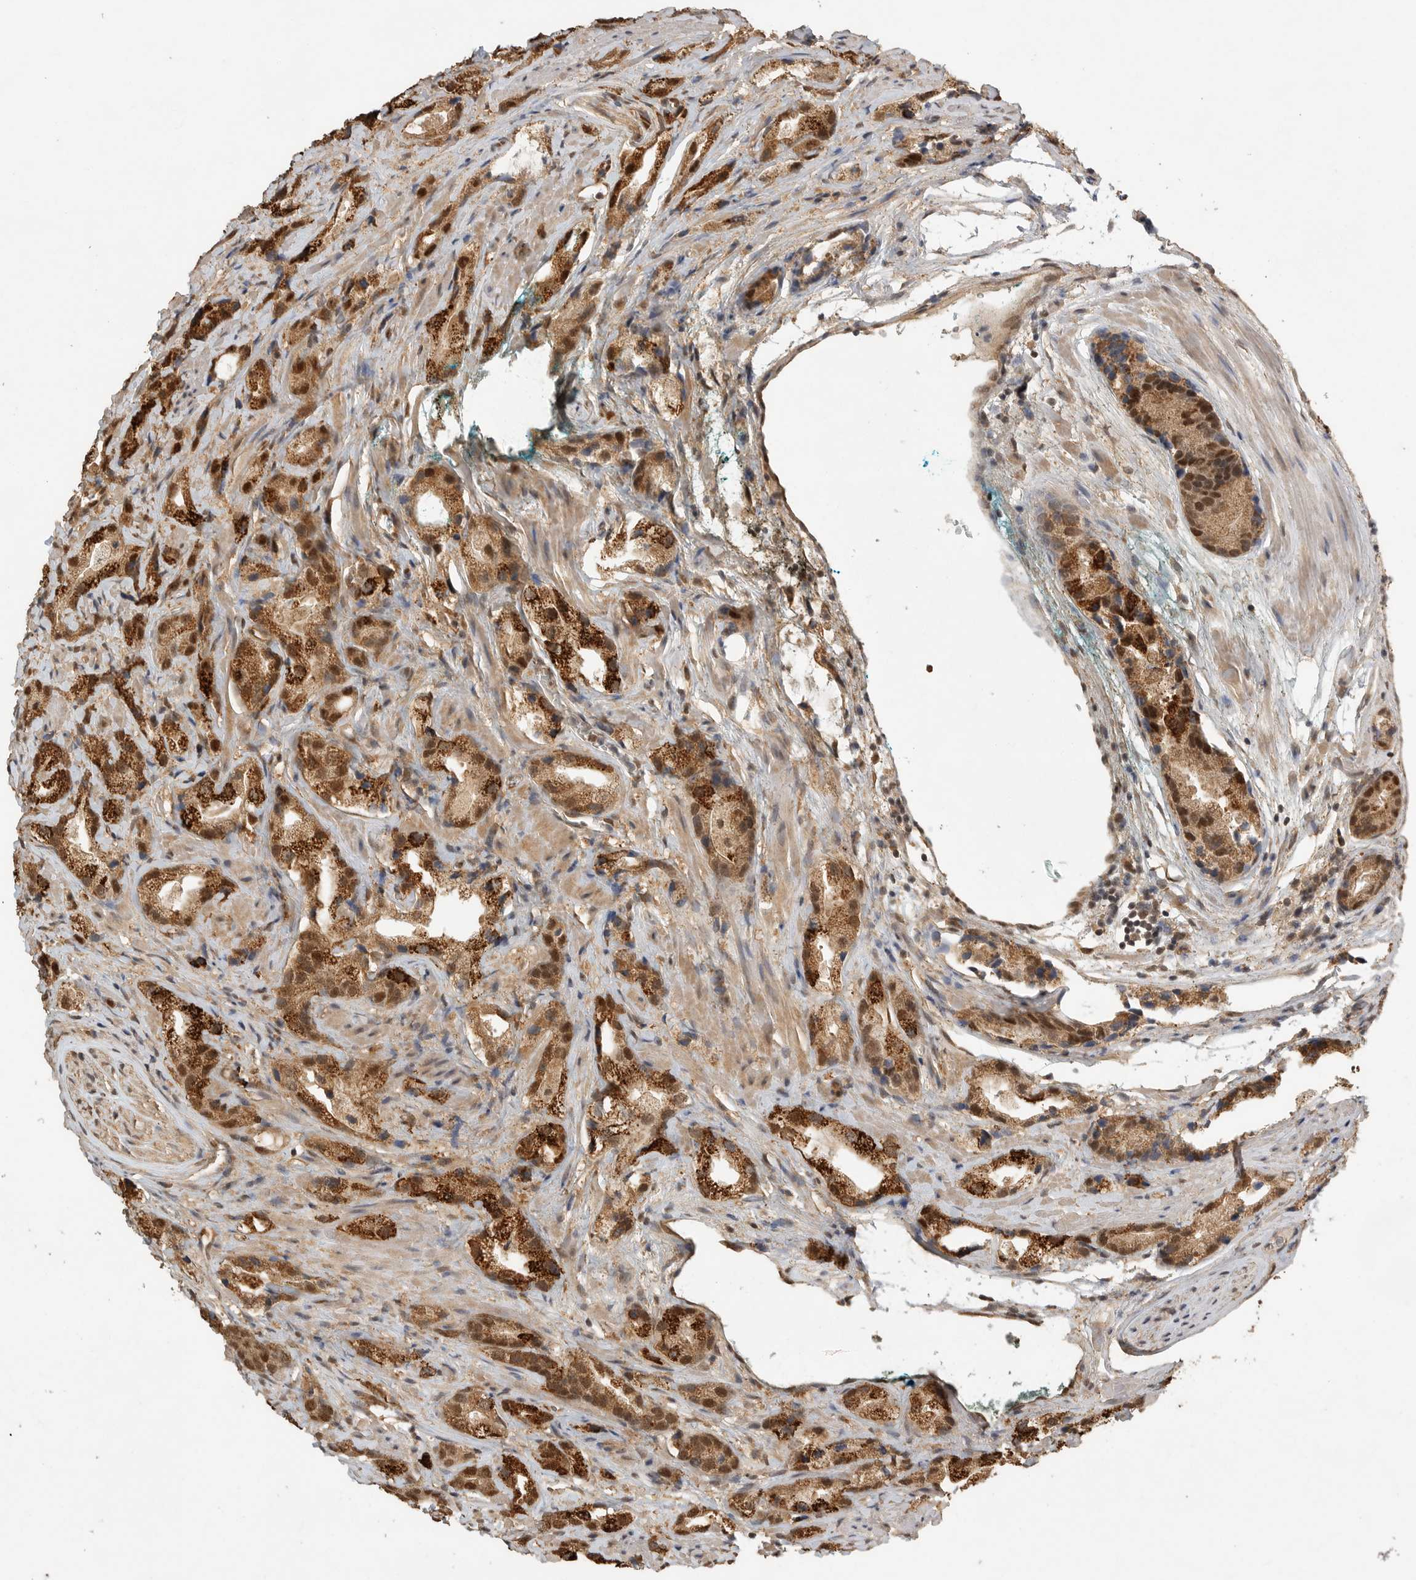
{"staining": {"intensity": "strong", "quantity": ">75%", "location": "cytoplasmic/membranous,nuclear"}, "tissue": "prostate cancer", "cell_type": "Tumor cells", "image_type": "cancer", "snomed": [{"axis": "morphology", "description": "Adenocarcinoma, High grade"}, {"axis": "topography", "description": "Prostate"}], "caption": "An immunohistochemistry micrograph of tumor tissue is shown. Protein staining in brown labels strong cytoplasmic/membranous and nuclear positivity in prostate cancer (adenocarcinoma (high-grade)) within tumor cells. (DAB = brown stain, brightfield microscopy at high magnification).", "gene": "DFFA", "patient": {"sex": "male", "age": 63}}